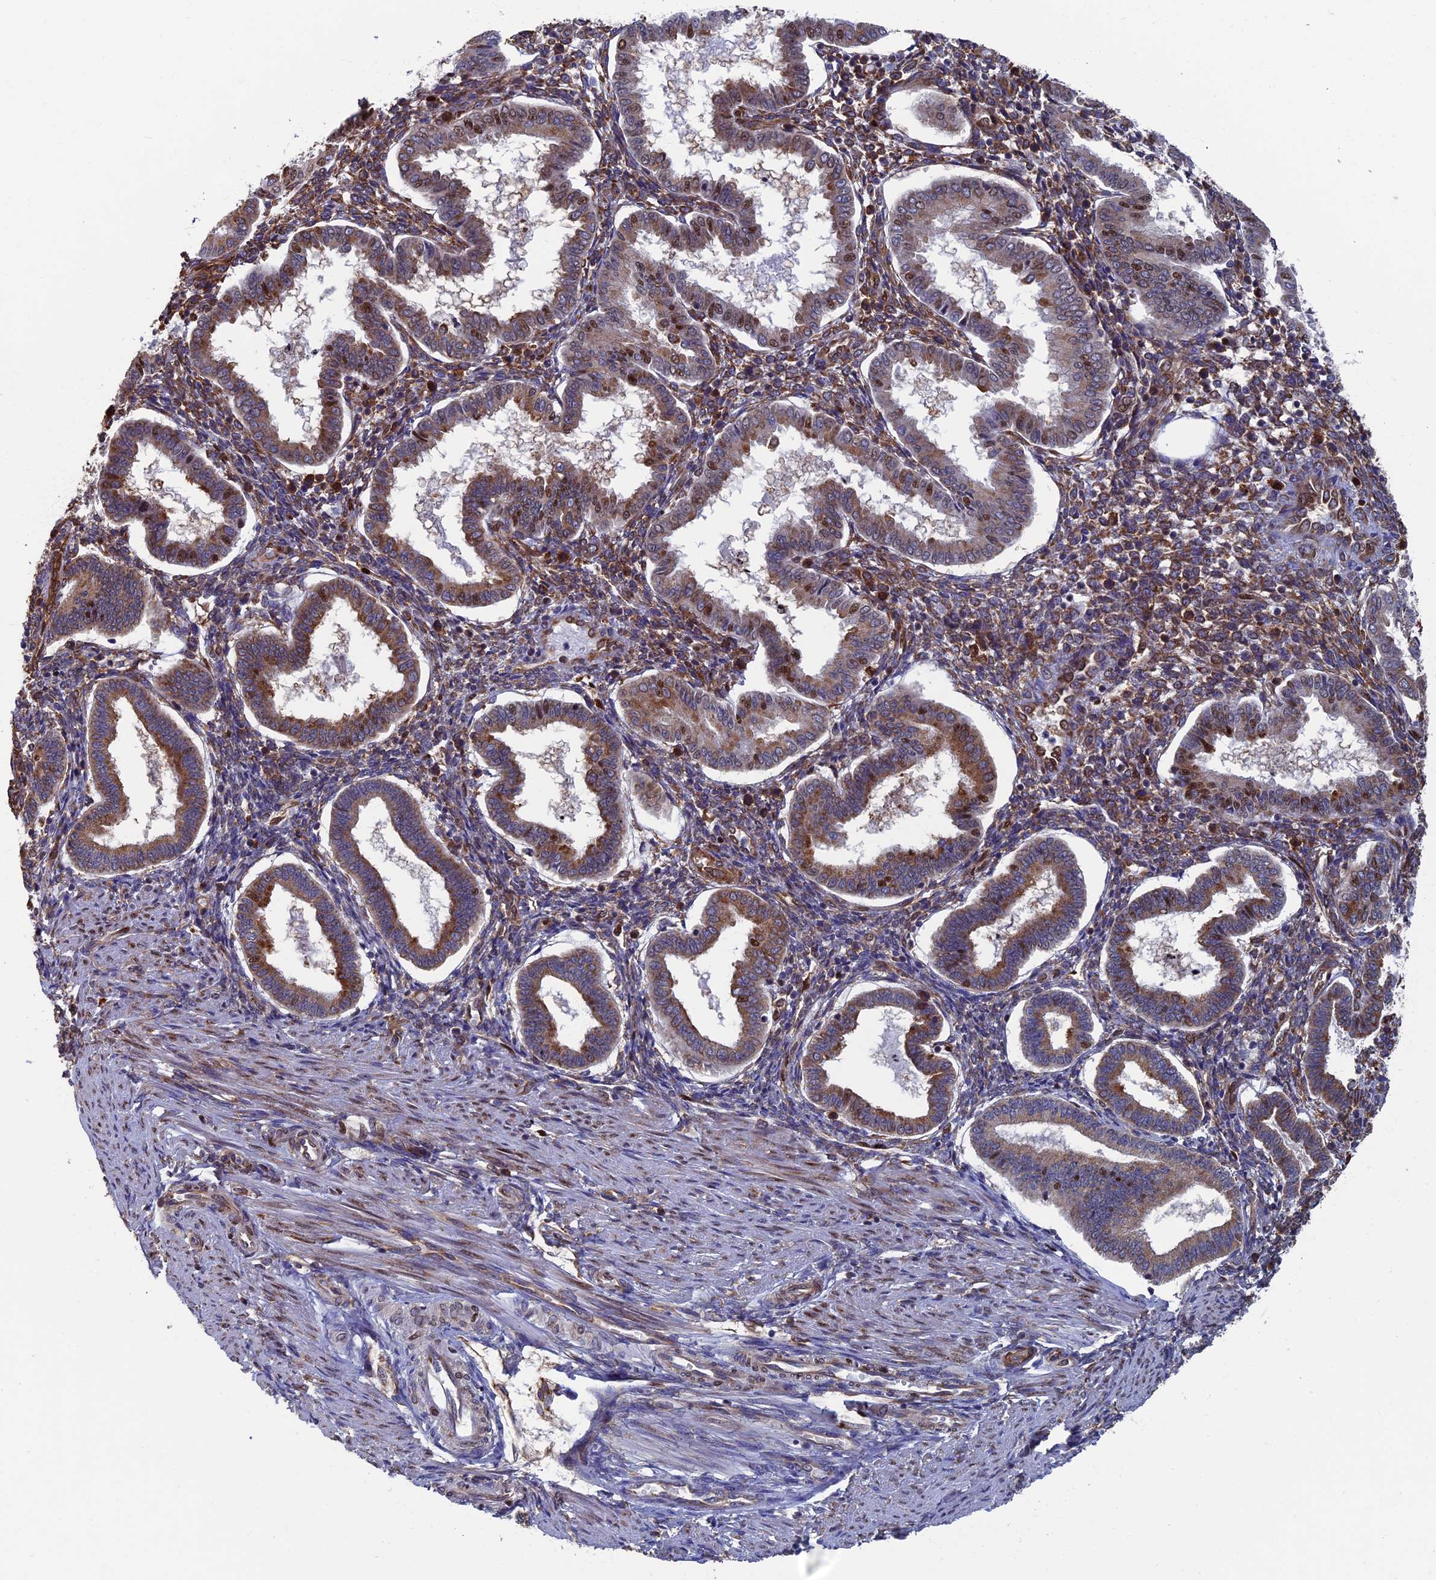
{"staining": {"intensity": "moderate", "quantity": "25%-75%", "location": "cytoplasmic/membranous"}, "tissue": "endometrium", "cell_type": "Cells in endometrial stroma", "image_type": "normal", "snomed": [{"axis": "morphology", "description": "Normal tissue, NOS"}, {"axis": "topography", "description": "Endometrium"}], "caption": "Moderate cytoplasmic/membranous protein positivity is identified in approximately 25%-75% of cells in endometrial stroma in endometrium. Nuclei are stained in blue.", "gene": "YBX1", "patient": {"sex": "female", "age": 24}}